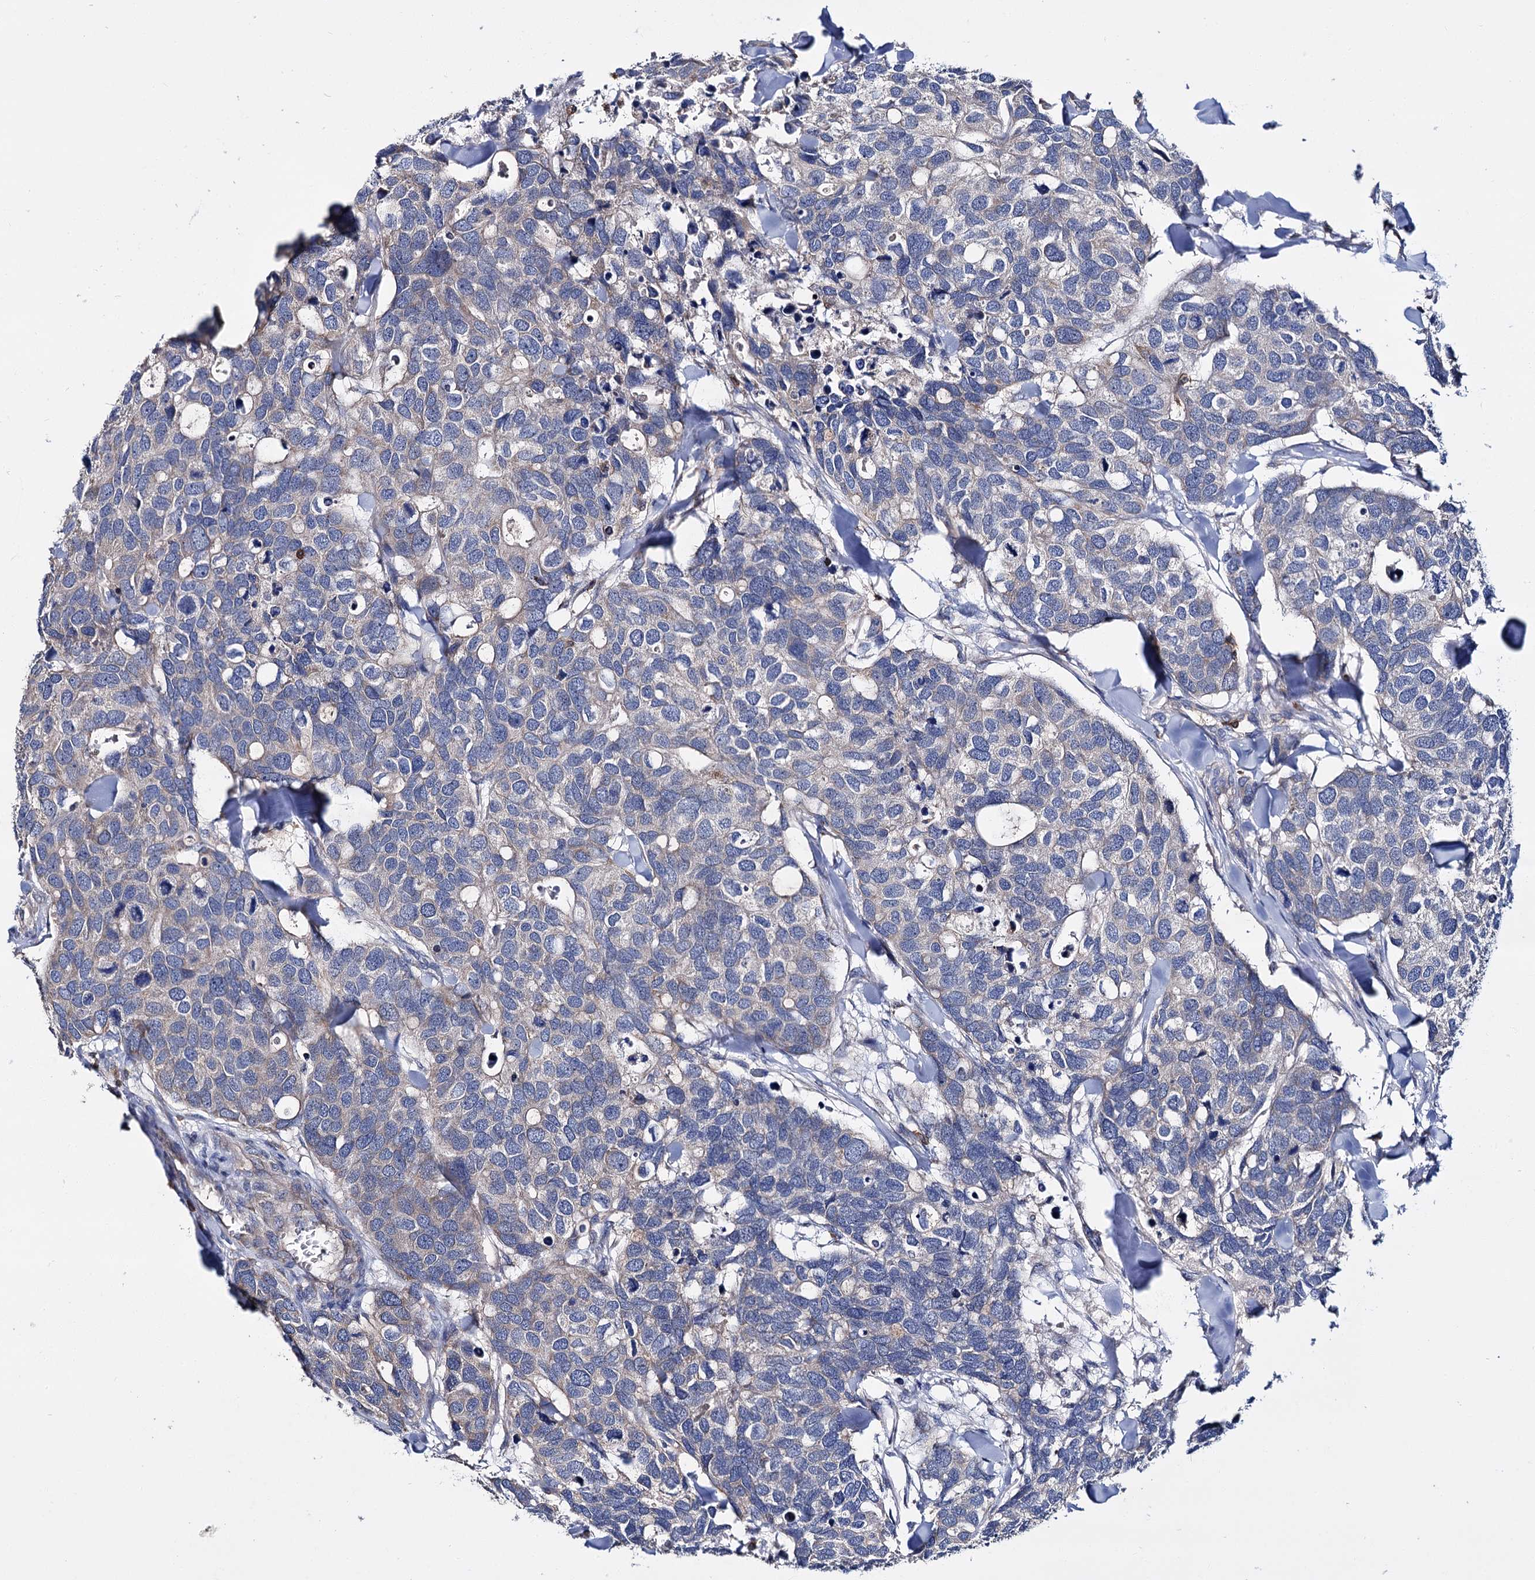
{"staining": {"intensity": "negative", "quantity": "none", "location": "none"}, "tissue": "breast cancer", "cell_type": "Tumor cells", "image_type": "cancer", "snomed": [{"axis": "morphology", "description": "Duct carcinoma"}, {"axis": "topography", "description": "Breast"}], "caption": "Immunohistochemical staining of human breast intraductal carcinoma demonstrates no significant staining in tumor cells. (DAB immunohistochemistry, high magnification).", "gene": "UBASH3B", "patient": {"sex": "female", "age": 83}}